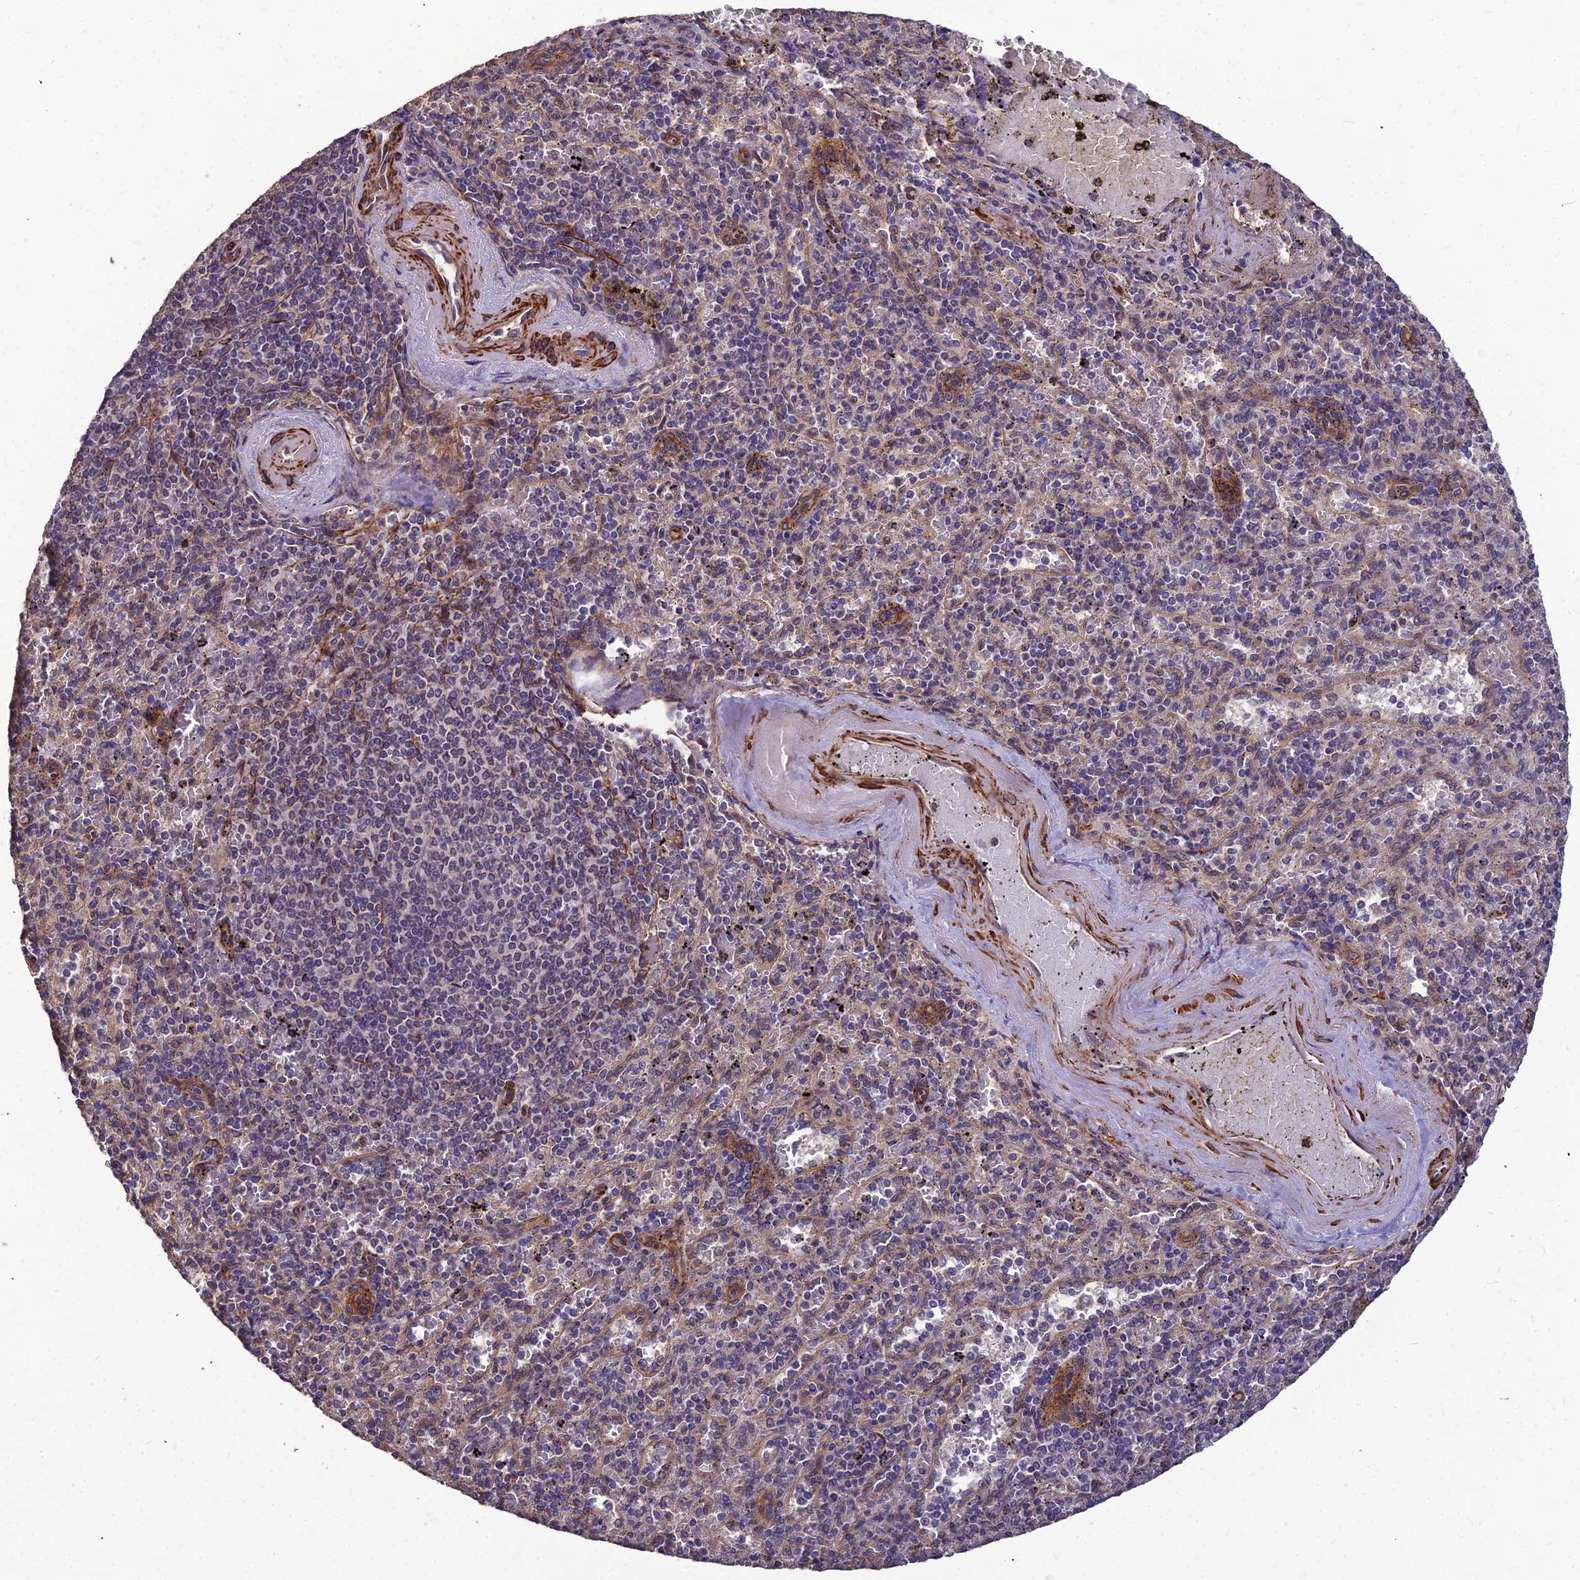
{"staining": {"intensity": "weak", "quantity": "25%-75%", "location": "cytoplasmic/membranous"}, "tissue": "spleen", "cell_type": "Cells in red pulp", "image_type": "normal", "snomed": [{"axis": "morphology", "description": "Normal tissue, NOS"}, {"axis": "topography", "description": "Spleen"}], "caption": "A low amount of weak cytoplasmic/membranous expression is seen in about 25%-75% of cells in red pulp in benign spleen.", "gene": "LEKR1", "patient": {"sex": "male", "age": 82}}